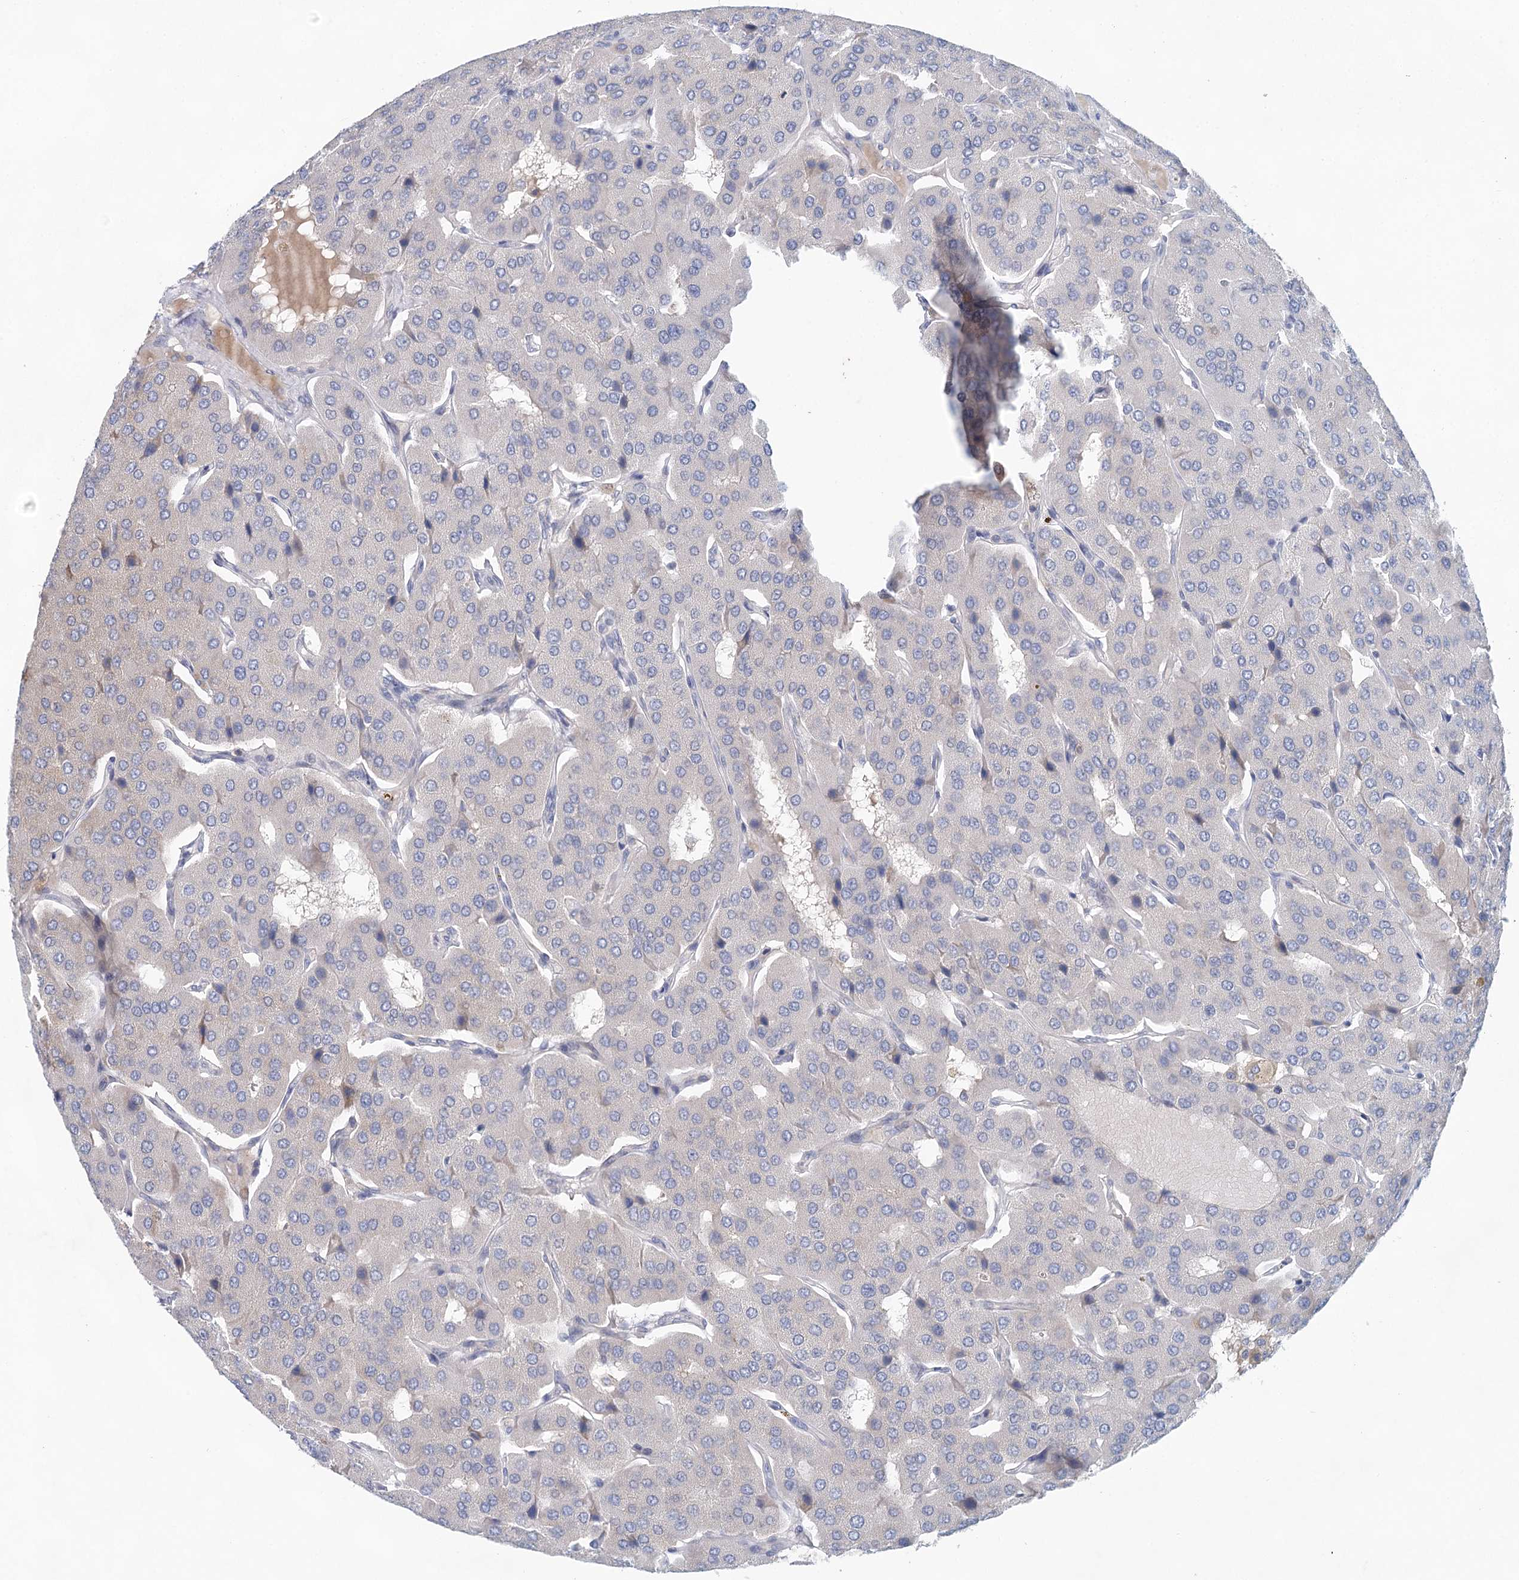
{"staining": {"intensity": "negative", "quantity": "none", "location": "none"}, "tissue": "parathyroid gland", "cell_type": "Glandular cells", "image_type": "normal", "snomed": [{"axis": "morphology", "description": "Normal tissue, NOS"}, {"axis": "morphology", "description": "Adenoma, NOS"}, {"axis": "topography", "description": "Parathyroid gland"}], "caption": "High magnification brightfield microscopy of unremarkable parathyroid gland stained with DAB (brown) and counterstained with hematoxylin (blue): glandular cells show no significant positivity. The staining was performed using DAB to visualize the protein expression in brown, while the nuclei were stained in blue with hematoxylin (Magnification: 20x).", "gene": "BLTP1", "patient": {"sex": "female", "age": 86}}